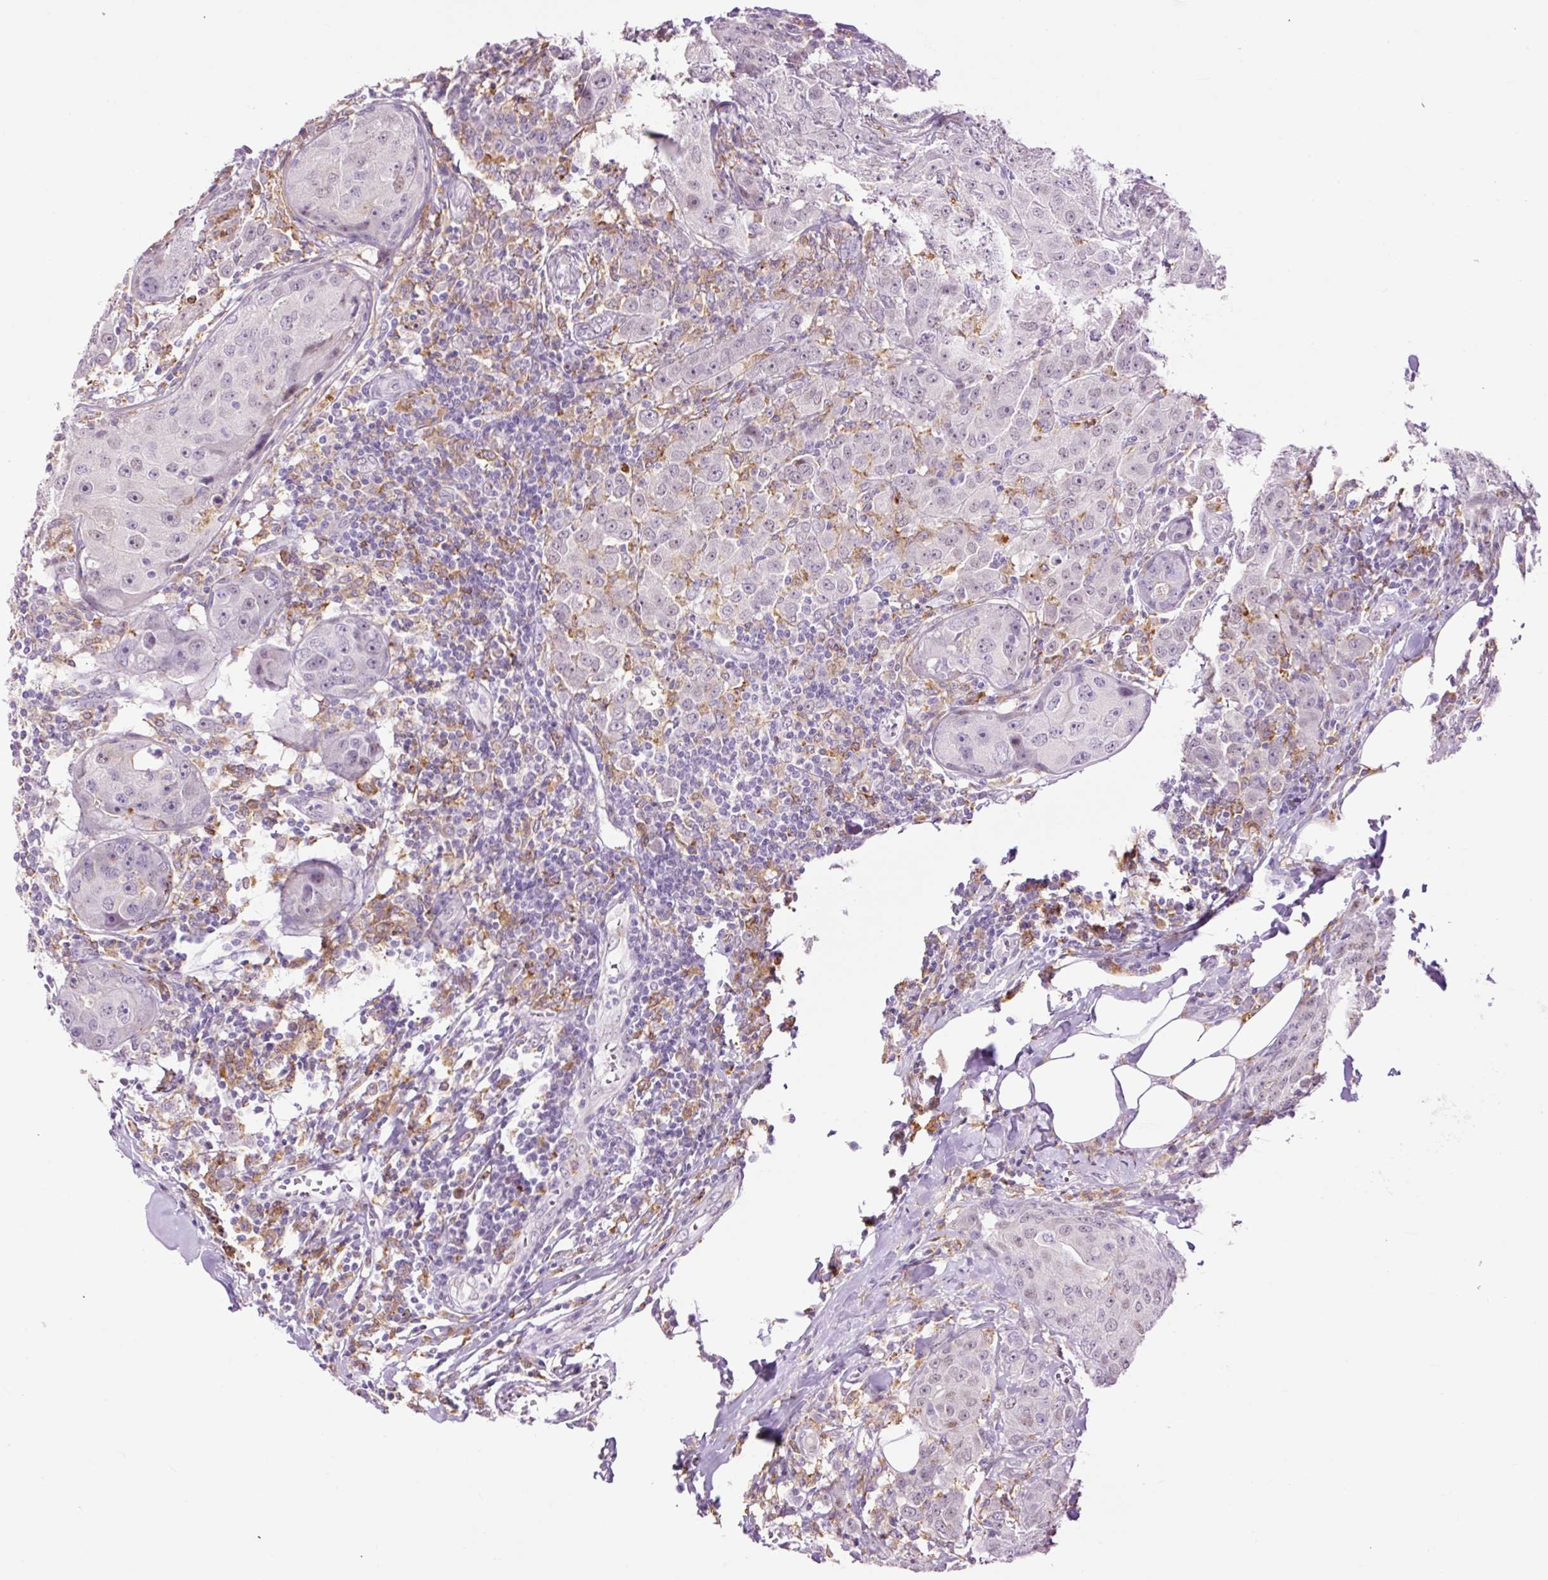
{"staining": {"intensity": "negative", "quantity": "none", "location": "none"}, "tissue": "breast cancer", "cell_type": "Tumor cells", "image_type": "cancer", "snomed": [{"axis": "morphology", "description": "Duct carcinoma"}, {"axis": "topography", "description": "Breast"}], "caption": "This is an IHC image of invasive ductal carcinoma (breast). There is no staining in tumor cells.", "gene": "LY86", "patient": {"sex": "female", "age": 43}}